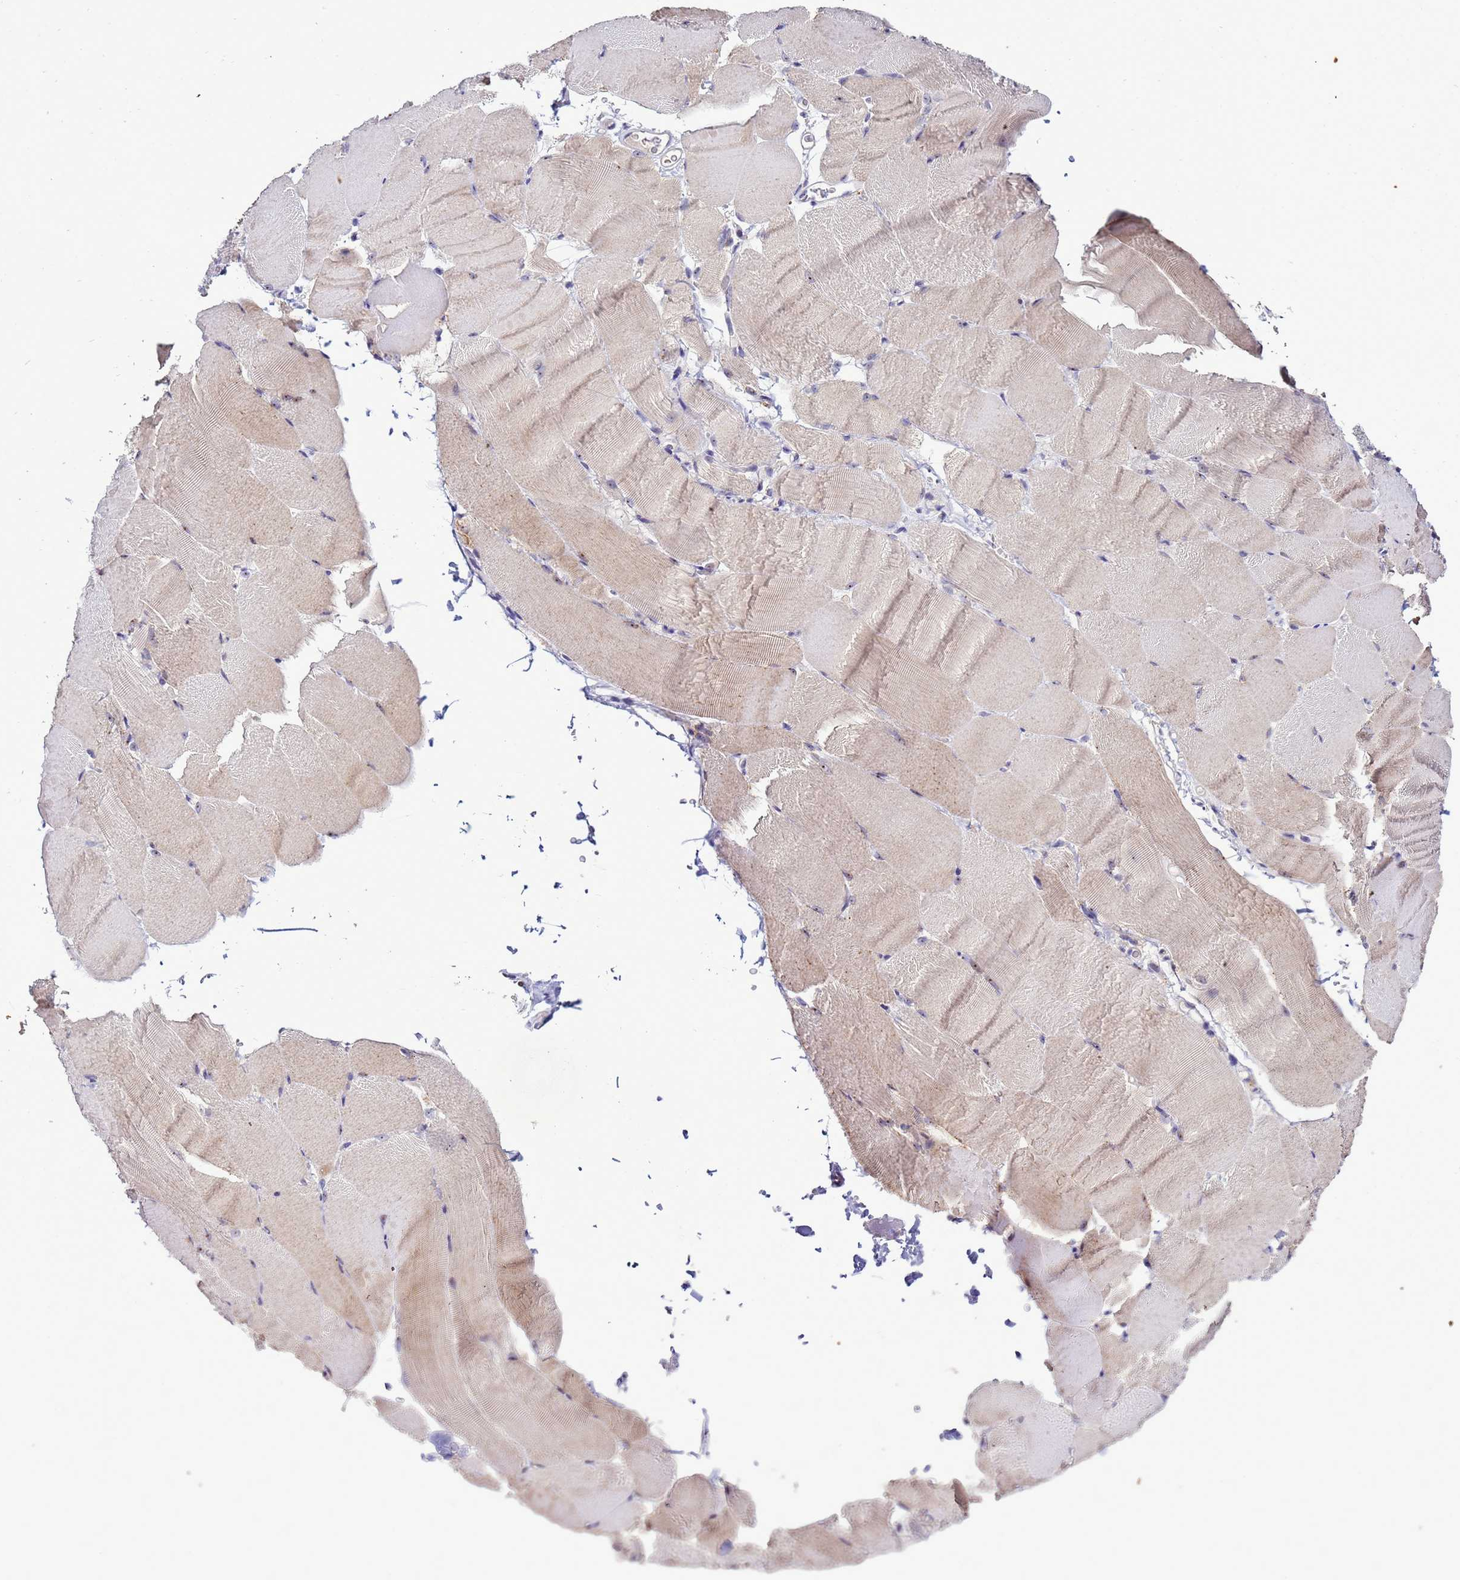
{"staining": {"intensity": "weak", "quantity": "<25%", "location": "cytoplasmic/membranous"}, "tissue": "skeletal muscle", "cell_type": "Myocytes", "image_type": "normal", "snomed": [{"axis": "morphology", "description": "Normal tissue, NOS"}, {"axis": "topography", "description": "Skeletal muscle"}, {"axis": "topography", "description": "Parathyroid gland"}], "caption": "Myocytes are negative for brown protein staining in normal skeletal muscle. (DAB immunohistochemistry, high magnification).", "gene": "NOL8", "patient": {"sex": "female", "age": 37}}